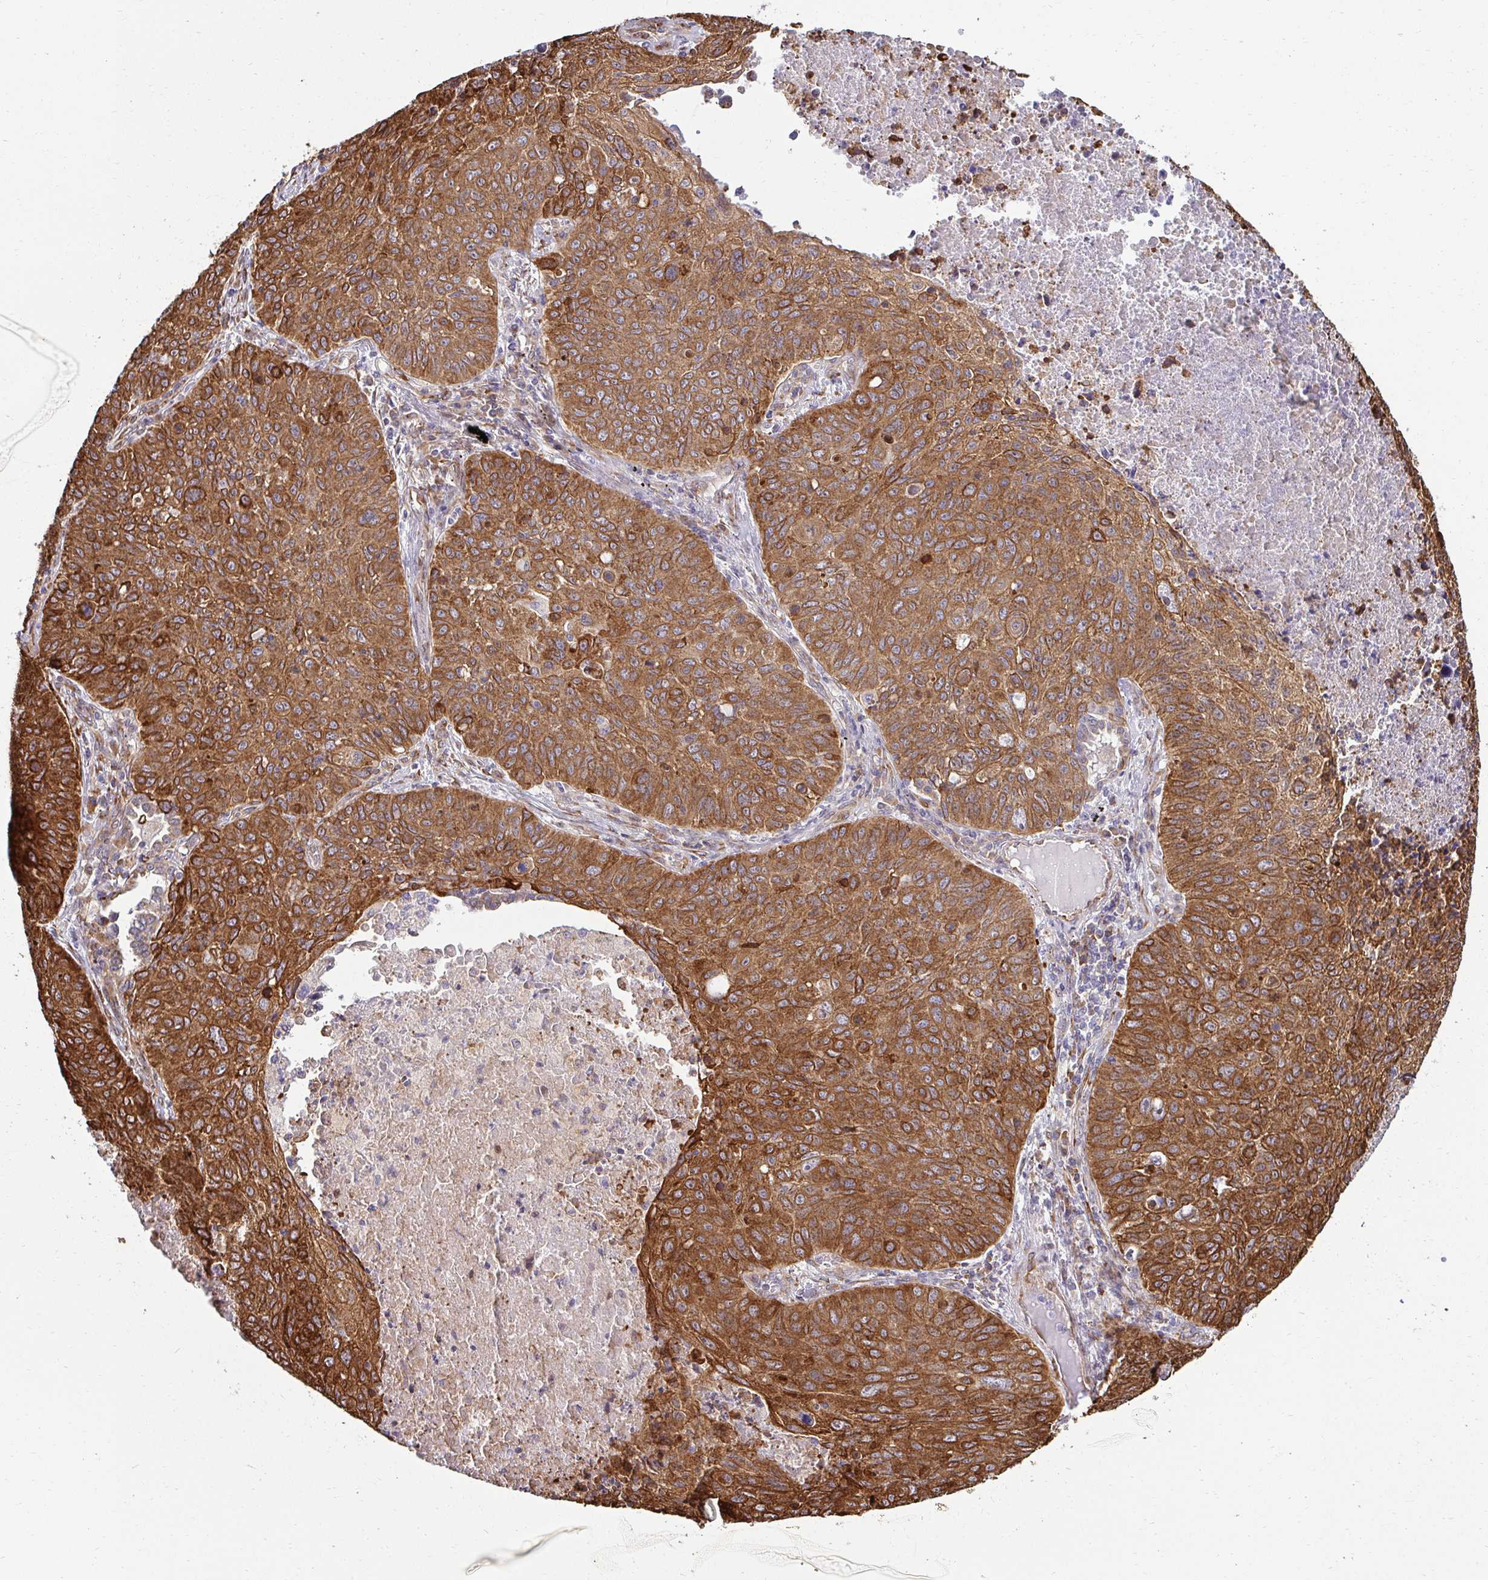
{"staining": {"intensity": "strong", "quantity": ">75%", "location": "cytoplasmic/membranous"}, "tissue": "lung cancer", "cell_type": "Tumor cells", "image_type": "cancer", "snomed": [{"axis": "morphology", "description": "Normal morphology"}, {"axis": "morphology", "description": "Aneuploidy"}, {"axis": "morphology", "description": "Squamous cell carcinoma, NOS"}, {"axis": "topography", "description": "Lymph node"}, {"axis": "topography", "description": "Lung"}], "caption": "Squamous cell carcinoma (lung) stained with DAB (3,3'-diaminobenzidine) immunohistochemistry reveals high levels of strong cytoplasmic/membranous positivity in approximately >75% of tumor cells. The protein of interest is shown in brown color, while the nuclei are stained blue.", "gene": "HPS1", "patient": {"sex": "female", "age": 76}}